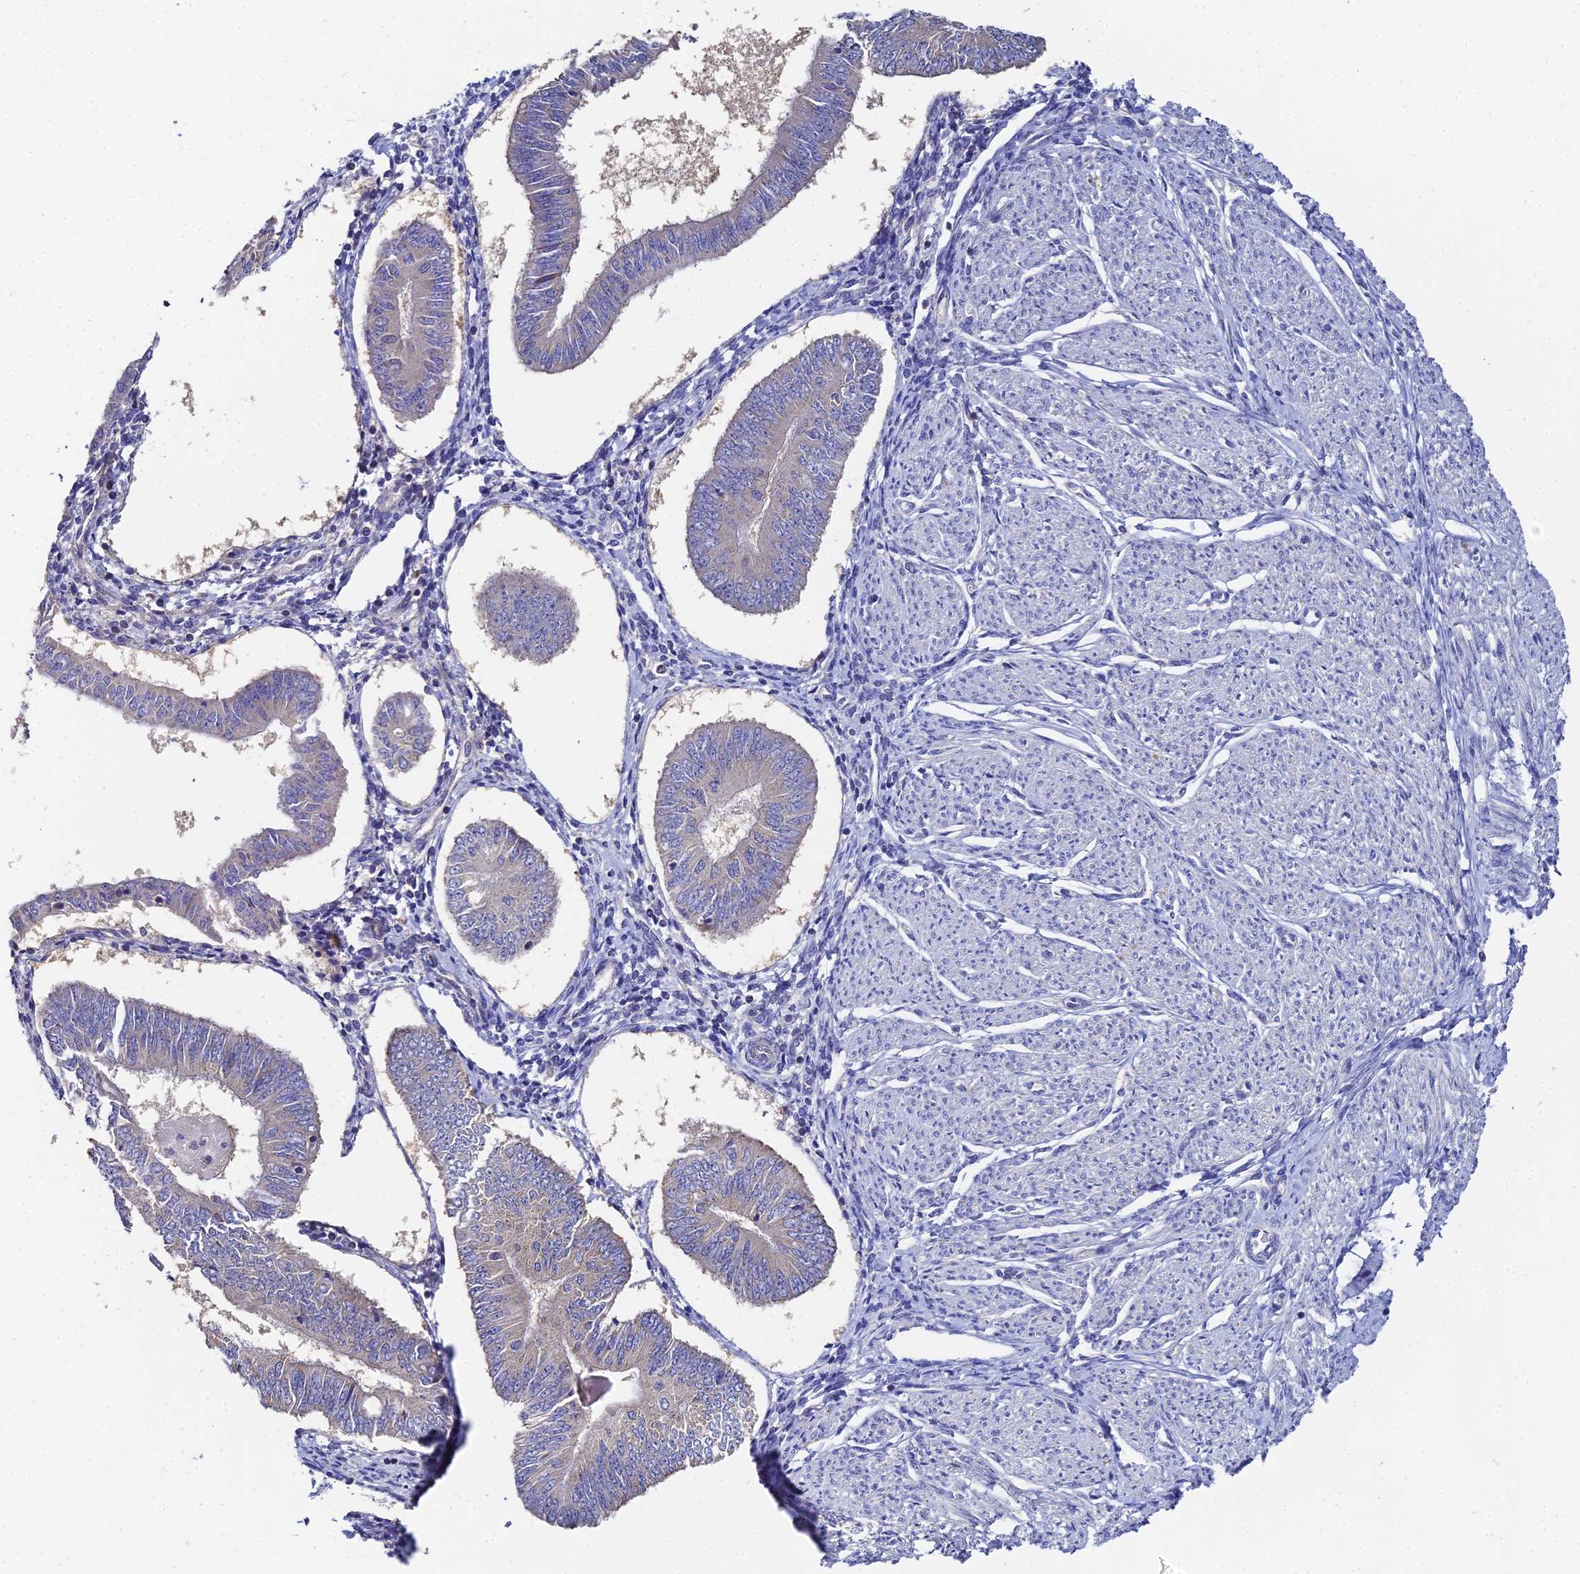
{"staining": {"intensity": "negative", "quantity": "none", "location": "none"}, "tissue": "endometrial cancer", "cell_type": "Tumor cells", "image_type": "cancer", "snomed": [{"axis": "morphology", "description": "Adenocarcinoma, NOS"}, {"axis": "topography", "description": "Endometrium"}], "caption": "Endometrial cancer was stained to show a protein in brown. There is no significant expression in tumor cells.", "gene": "UBE2L3", "patient": {"sex": "female", "age": 58}}